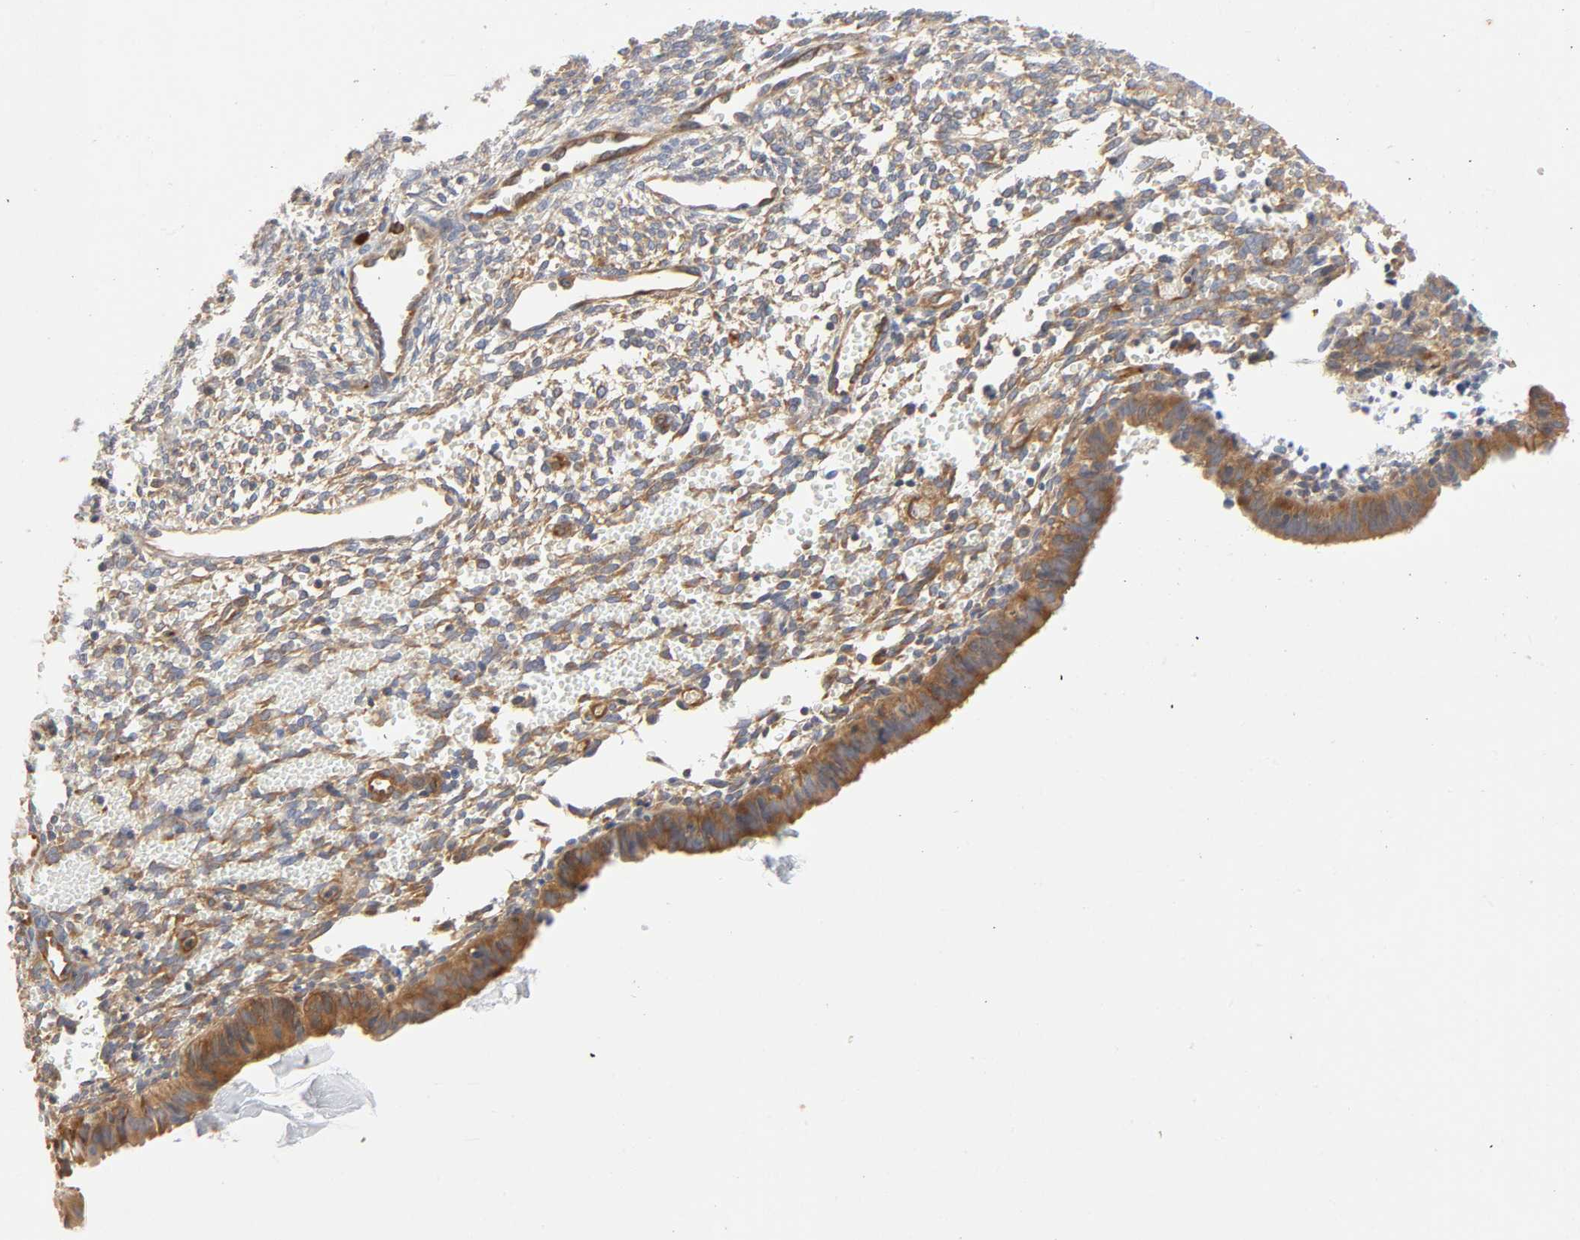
{"staining": {"intensity": "moderate", "quantity": ">75%", "location": "cytoplasmic/membranous"}, "tissue": "endometrium", "cell_type": "Cells in endometrial stroma", "image_type": "normal", "snomed": [{"axis": "morphology", "description": "Normal tissue, NOS"}, {"axis": "topography", "description": "Endometrium"}], "caption": "This photomicrograph displays immunohistochemistry (IHC) staining of unremarkable endometrium, with medium moderate cytoplasmic/membranous positivity in approximately >75% of cells in endometrial stroma.", "gene": "IQCJ", "patient": {"sex": "female", "age": 61}}